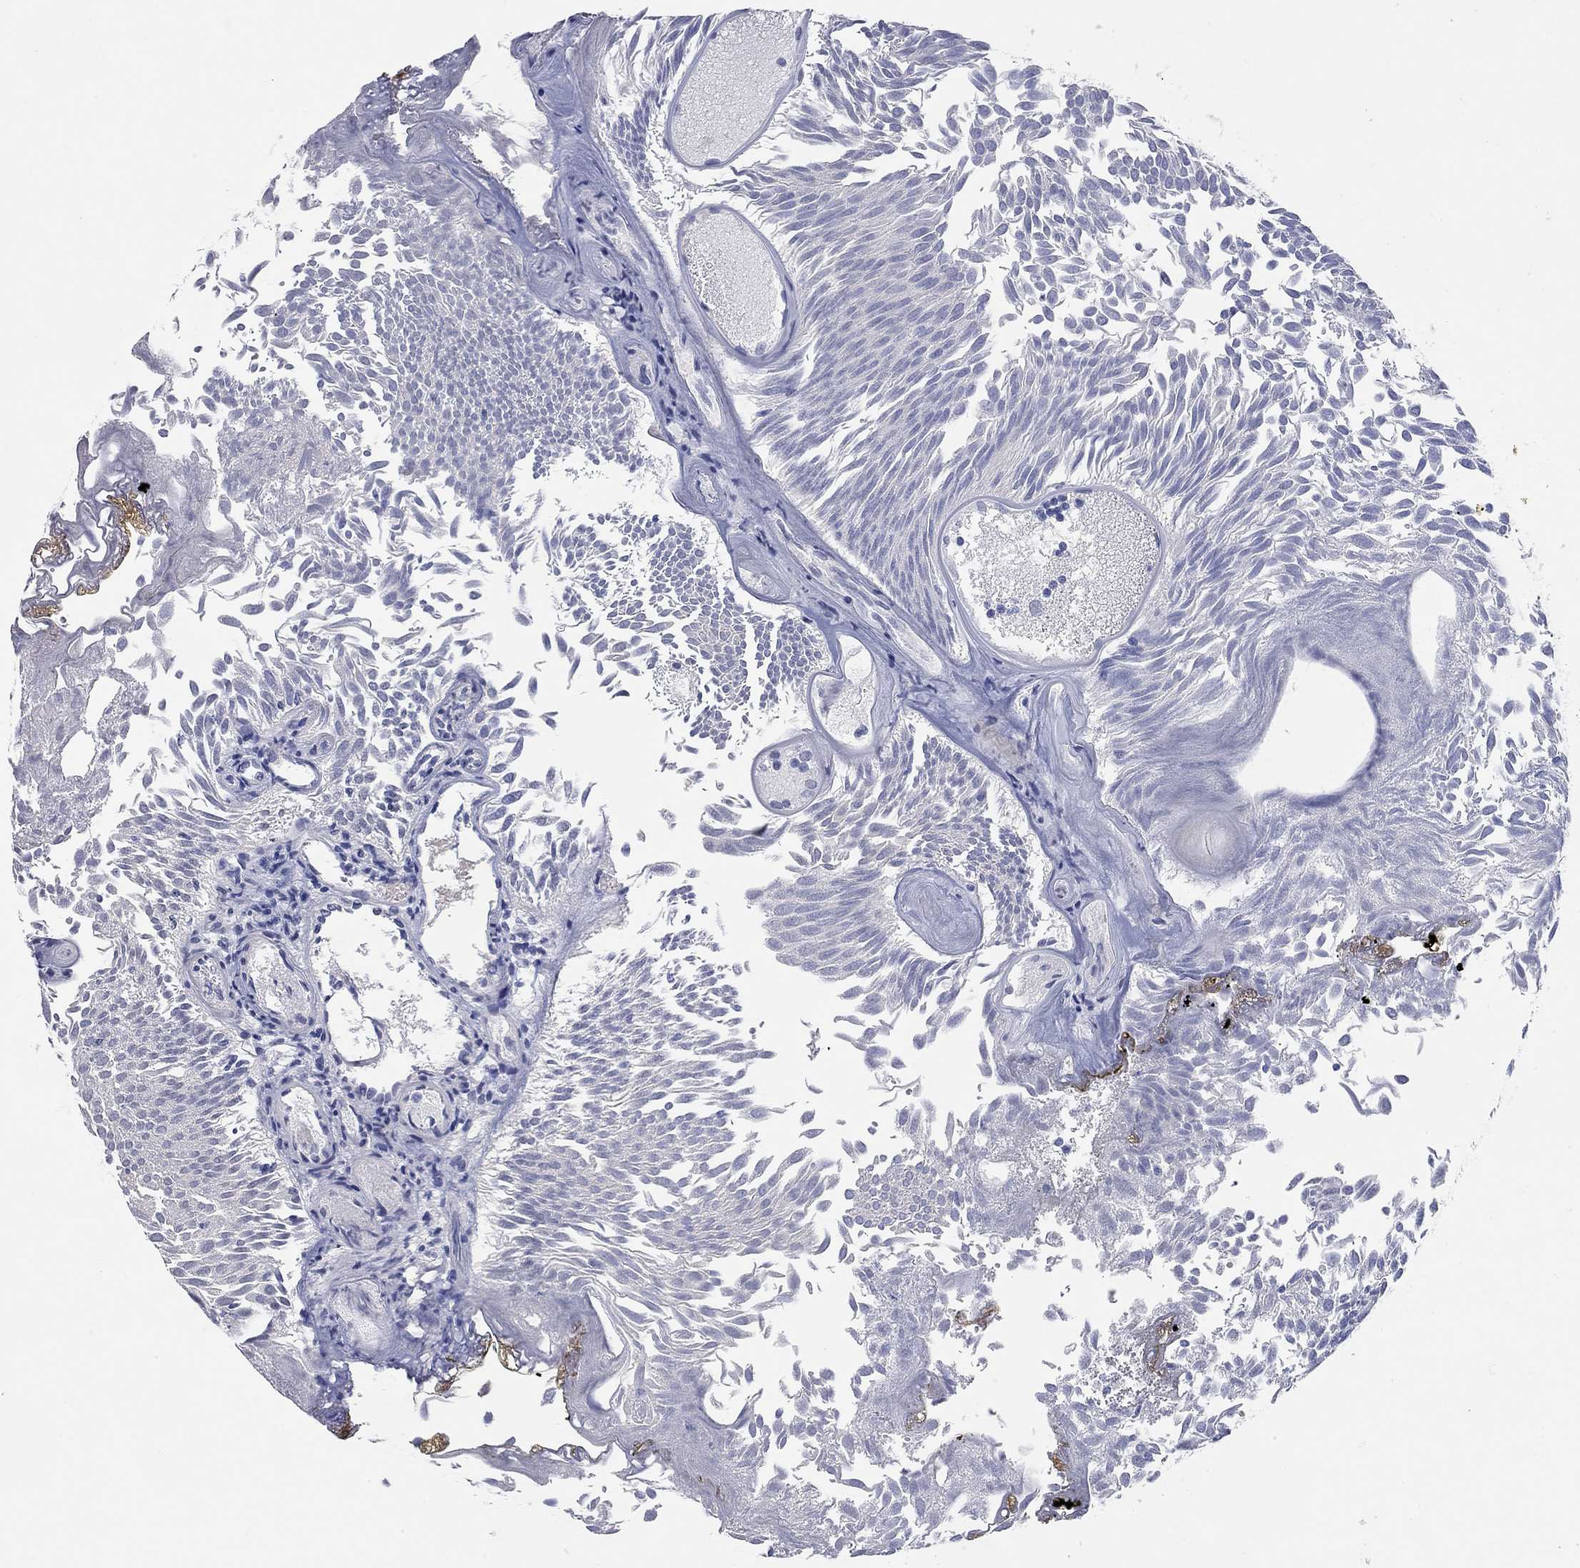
{"staining": {"intensity": "negative", "quantity": "none", "location": "none"}, "tissue": "urothelial cancer", "cell_type": "Tumor cells", "image_type": "cancer", "snomed": [{"axis": "morphology", "description": "Urothelial carcinoma, Low grade"}, {"axis": "topography", "description": "Urinary bladder"}], "caption": "DAB immunohistochemical staining of low-grade urothelial carcinoma displays no significant expression in tumor cells.", "gene": "WASF3", "patient": {"sex": "male", "age": 52}}